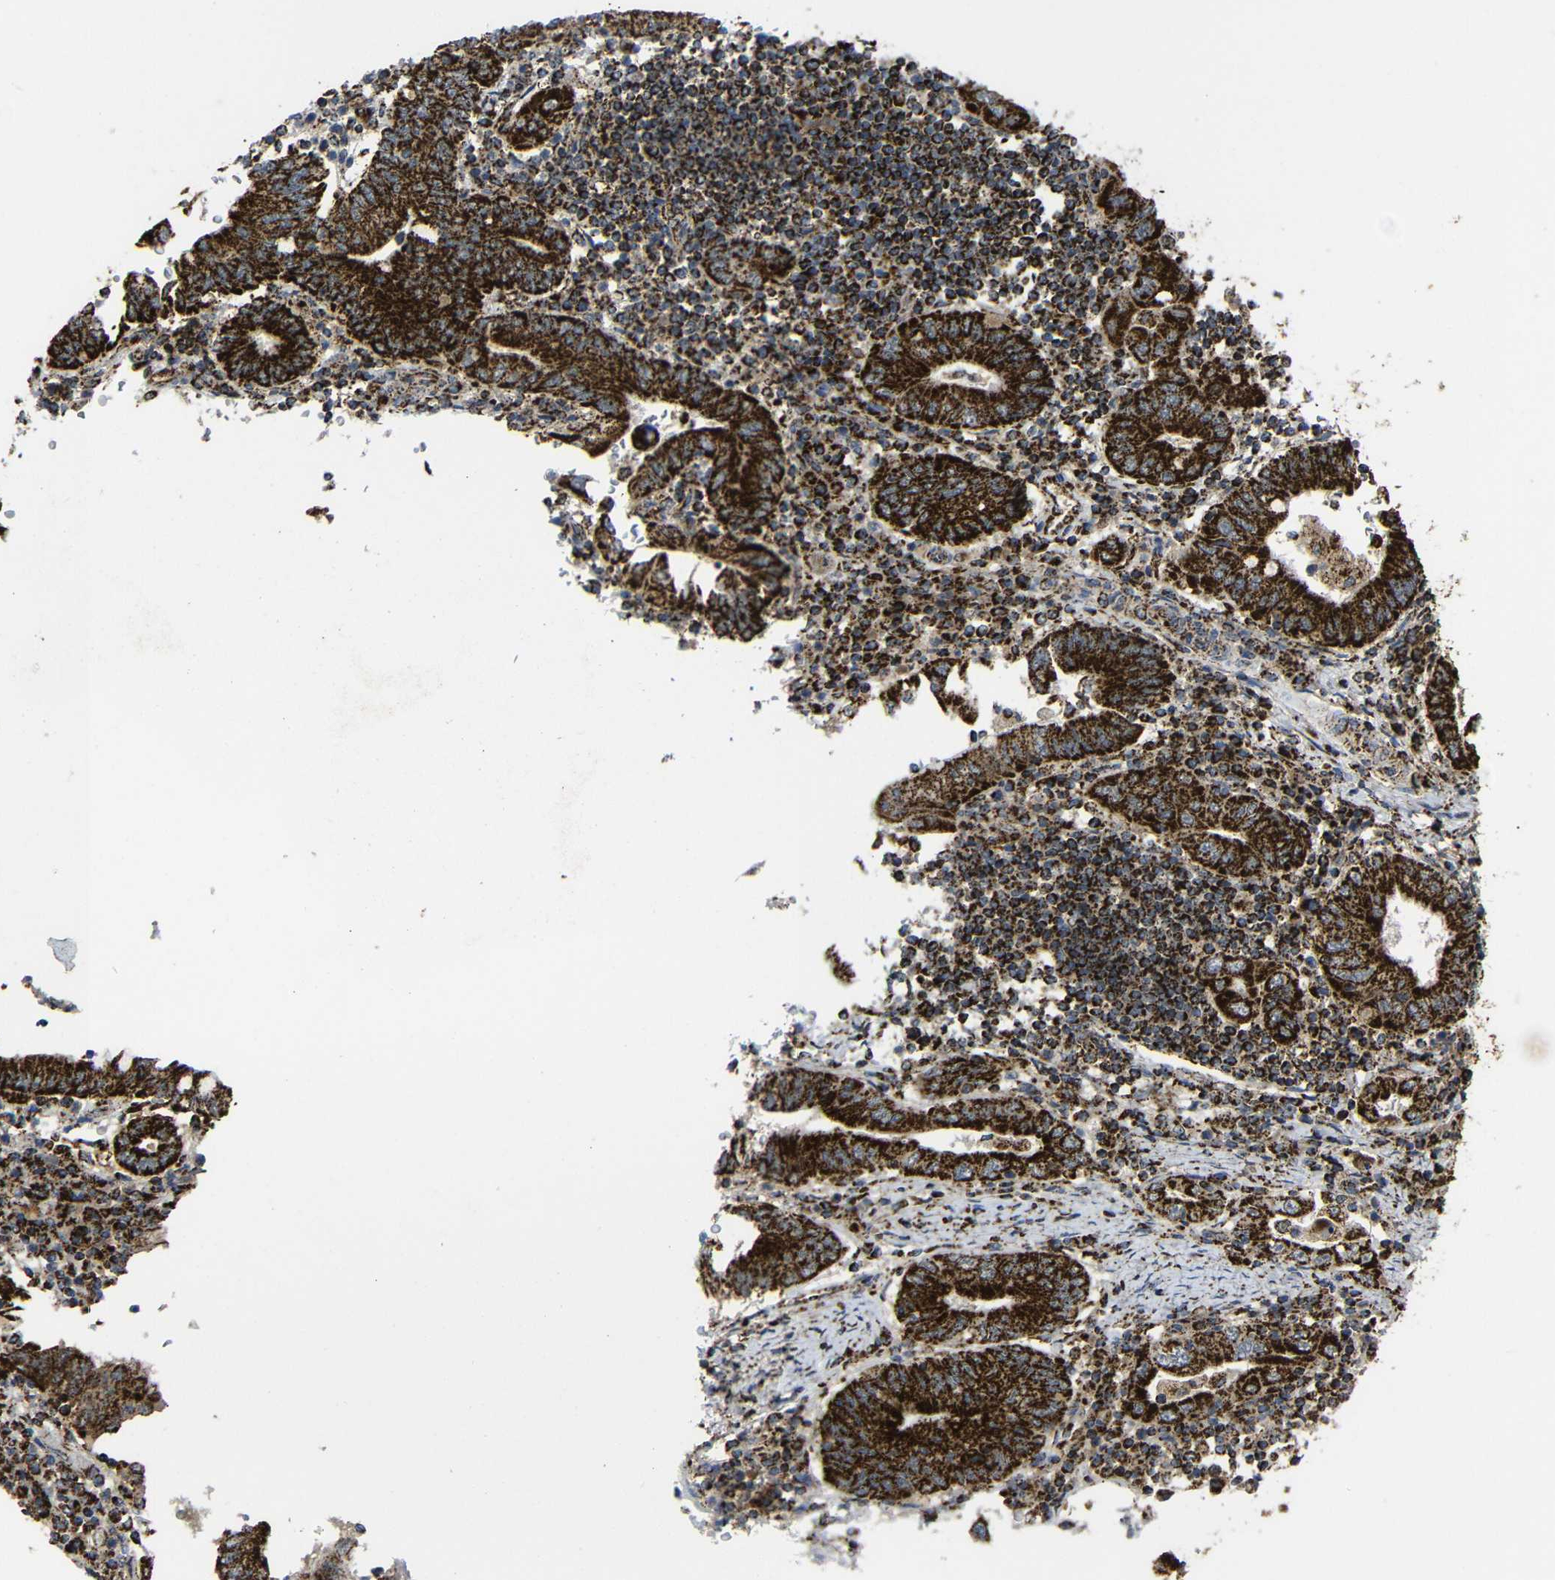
{"staining": {"intensity": "strong", "quantity": ">75%", "location": "cytoplasmic/membranous"}, "tissue": "stomach cancer", "cell_type": "Tumor cells", "image_type": "cancer", "snomed": [{"axis": "morphology", "description": "Normal tissue, NOS"}, {"axis": "morphology", "description": "Adenocarcinoma, NOS"}, {"axis": "topography", "description": "Esophagus"}, {"axis": "topography", "description": "Stomach, upper"}, {"axis": "topography", "description": "Peripheral nerve tissue"}], "caption": "An image of human stomach adenocarcinoma stained for a protein demonstrates strong cytoplasmic/membranous brown staining in tumor cells.", "gene": "ATP5F1A", "patient": {"sex": "male", "age": 62}}